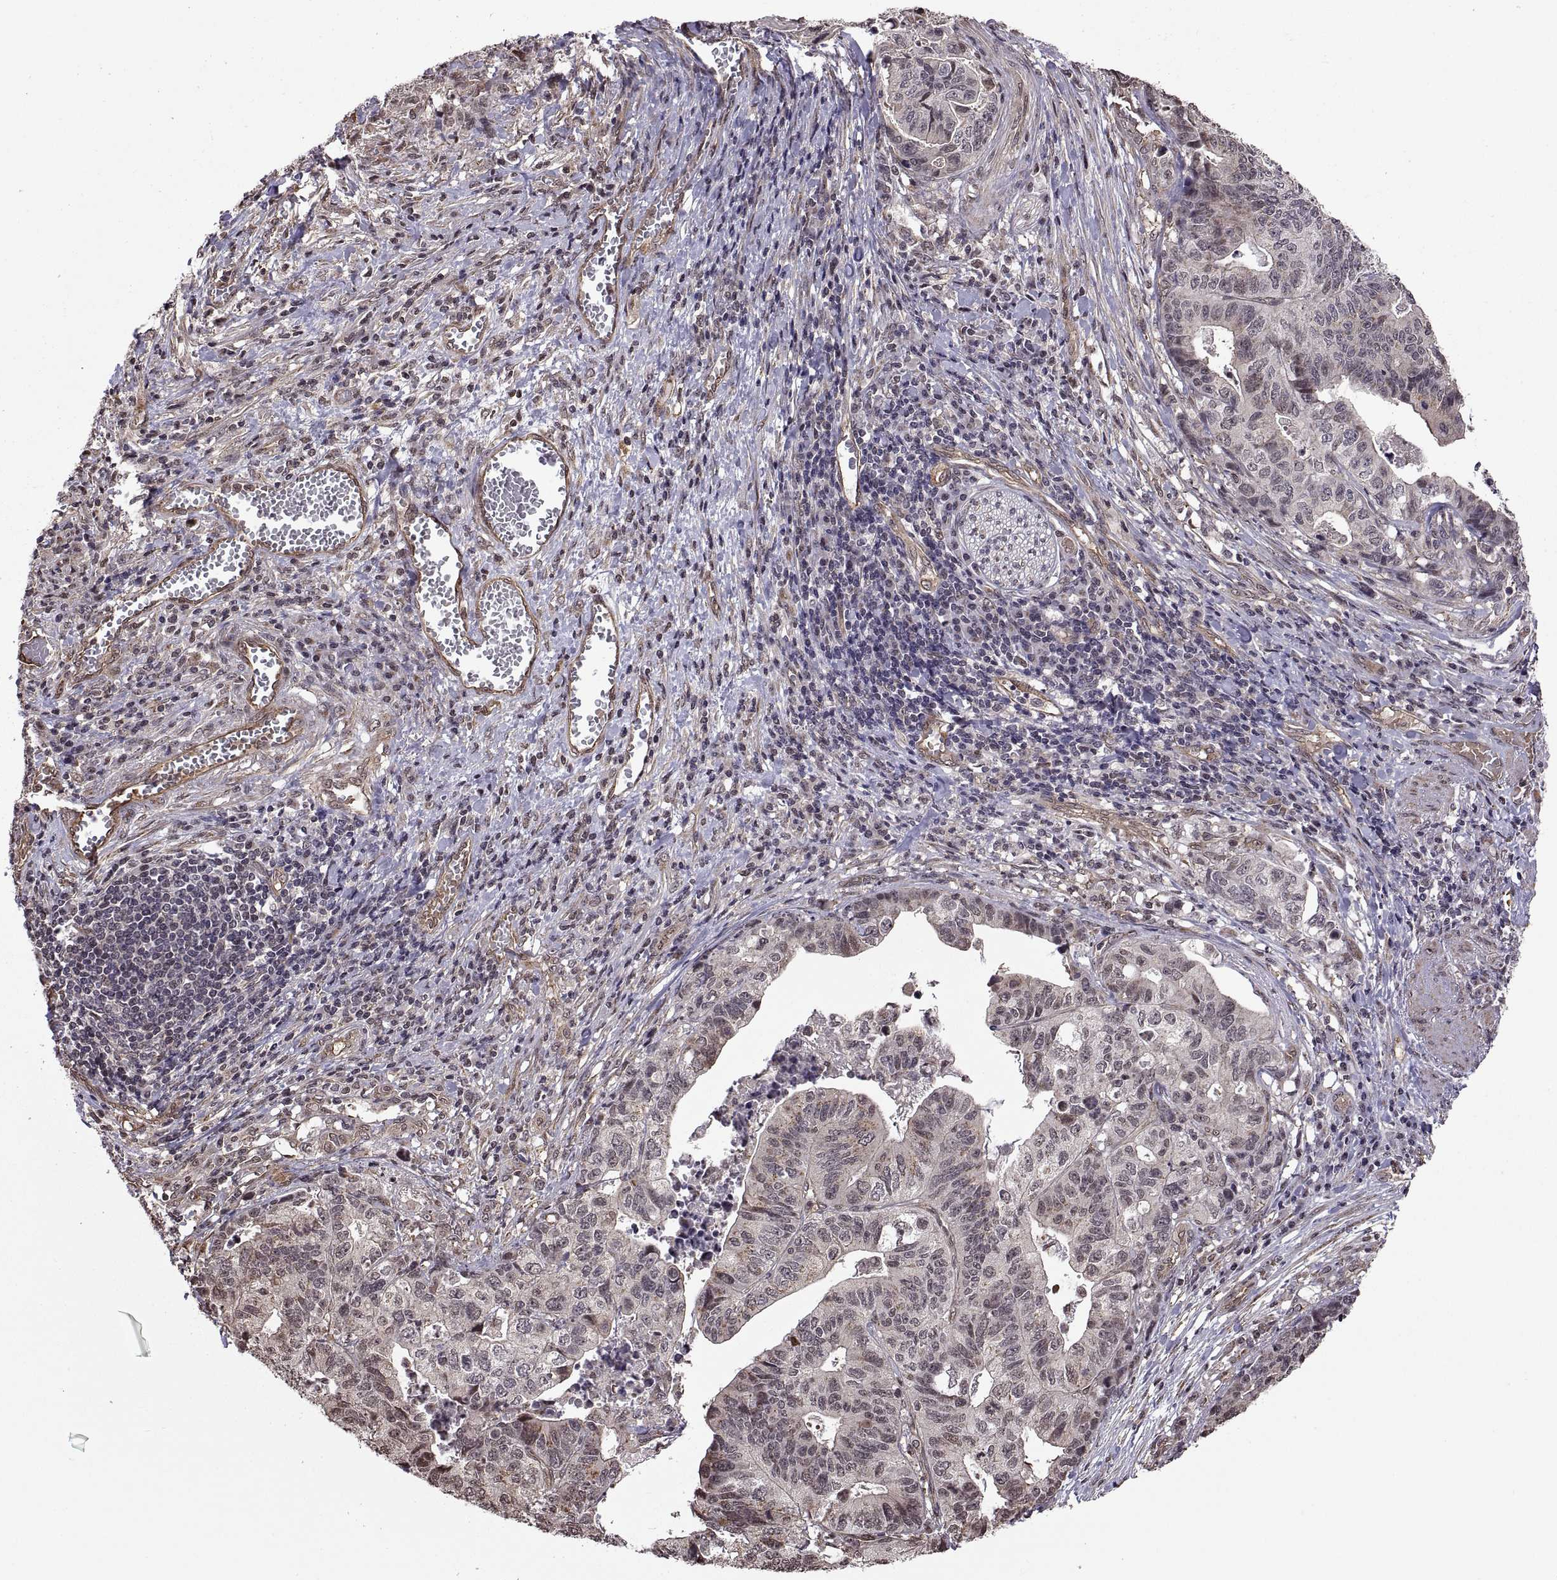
{"staining": {"intensity": "negative", "quantity": "none", "location": "none"}, "tissue": "stomach cancer", "cell_type": "Tumor cells", "image_type": "cancer", "snomed": [{"axis": "morphology", "description": "Adenocarcinoma, NOS"}, {"axis": "topography", "description": "Stomach, upper"}], "caption": "This is a micrograph of immunohistochemistry staining of stomach cancer, which shows no staining in tumor cells.", "gene": "ARRB1", "patient": {"sex": "female", "age": 67}}